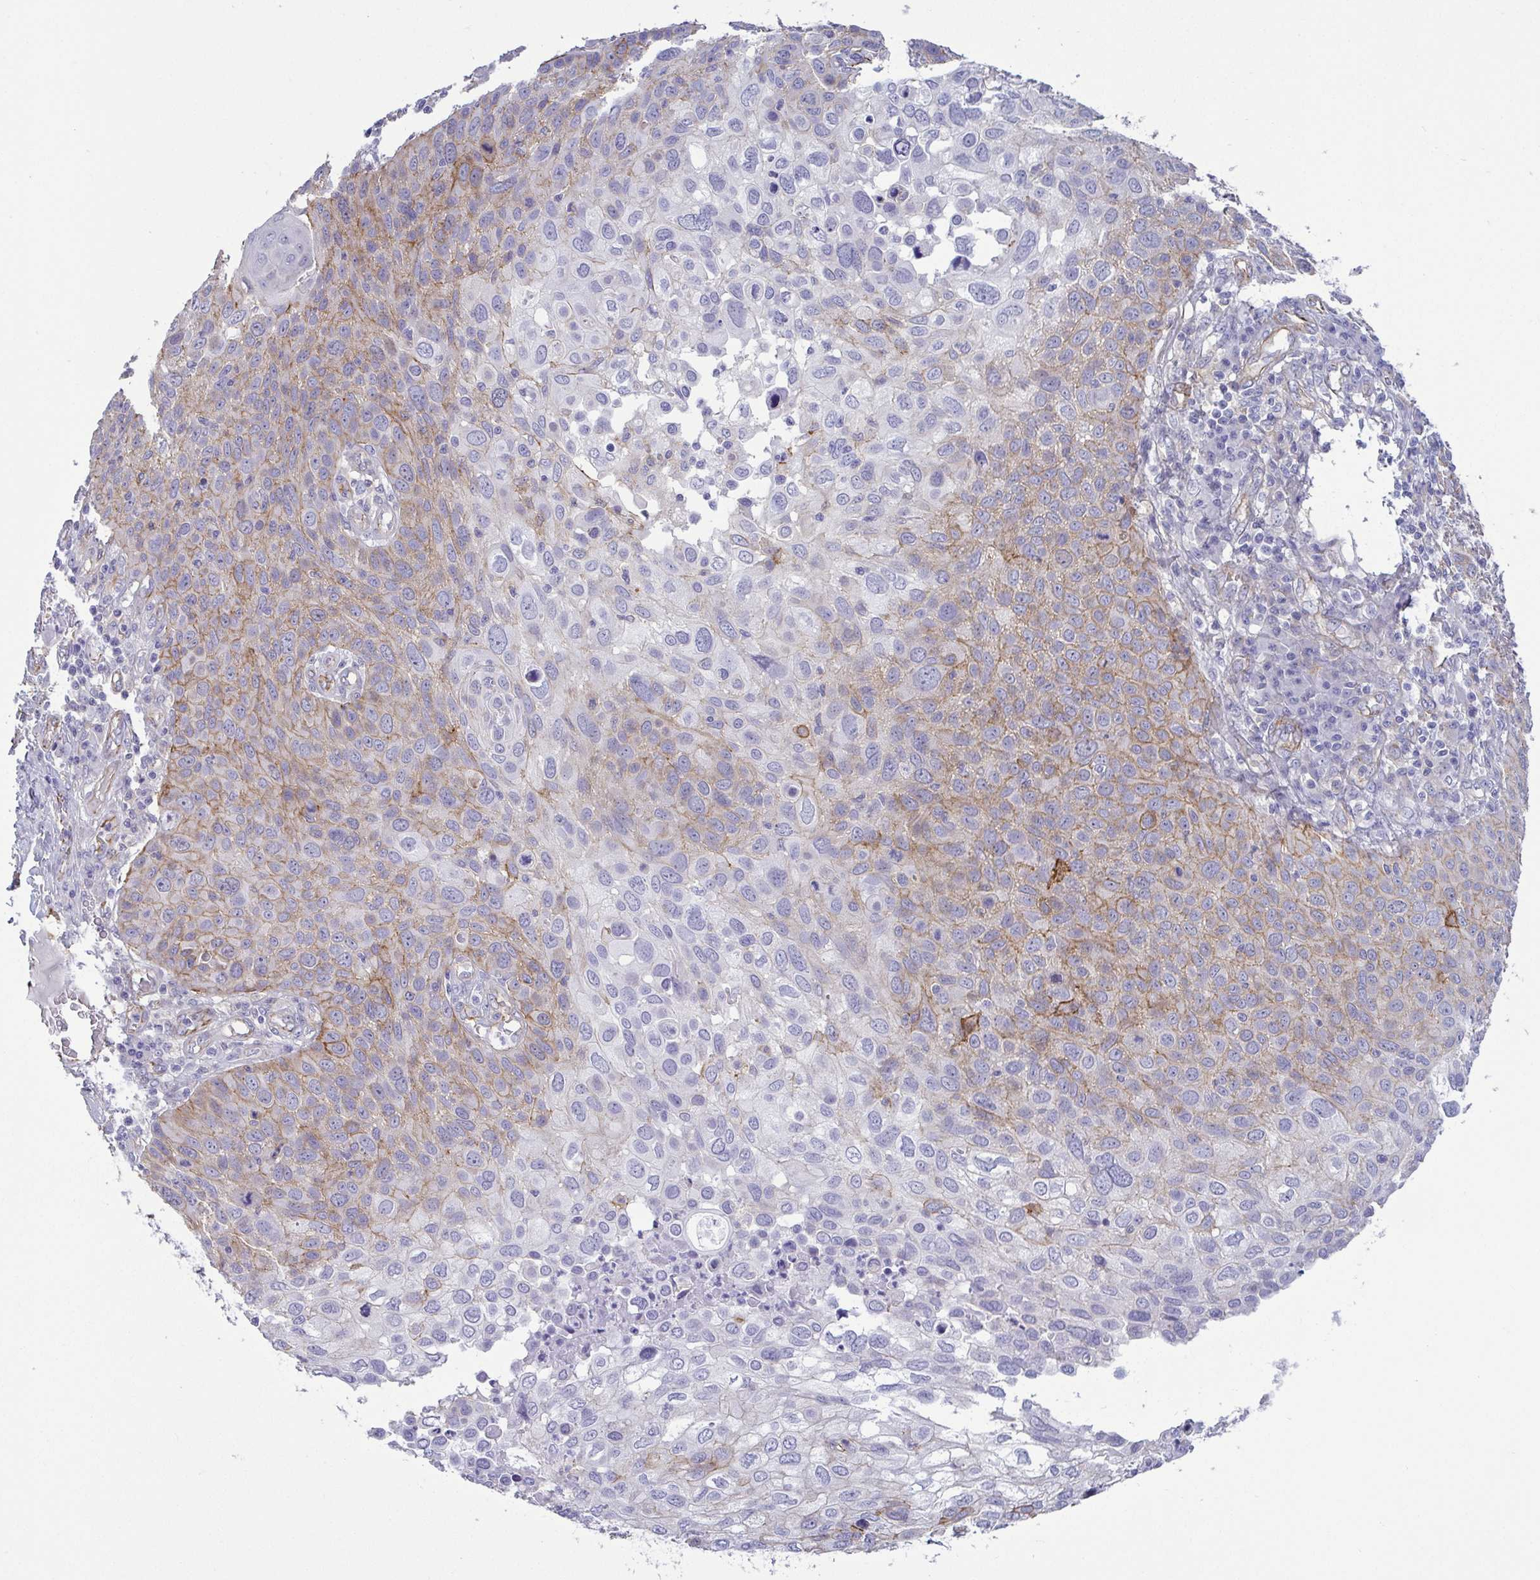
{"staining": {"intensity": "weak", "quantity": "25%-75%", "location": "cytoplasmic/membranous"}, "tissue": "skin cancer", "cell_type": "Tumor cells", "image_type": "cancer", "snomed": [{"axis": "morphology", "description": "Squamous cell carcinoma, NOS"}, {"axis": "topography", "description": "Skin"}], "caption": "High-power microscopy captured an IHC micrograph of skin squamous cell carcinoma, revealing weak cytoplasmic/membranous expression in approximately 25%-75% of tumor cells.", "gene": "LIMA1", "patient": {"sex": "male", "age": 87}}